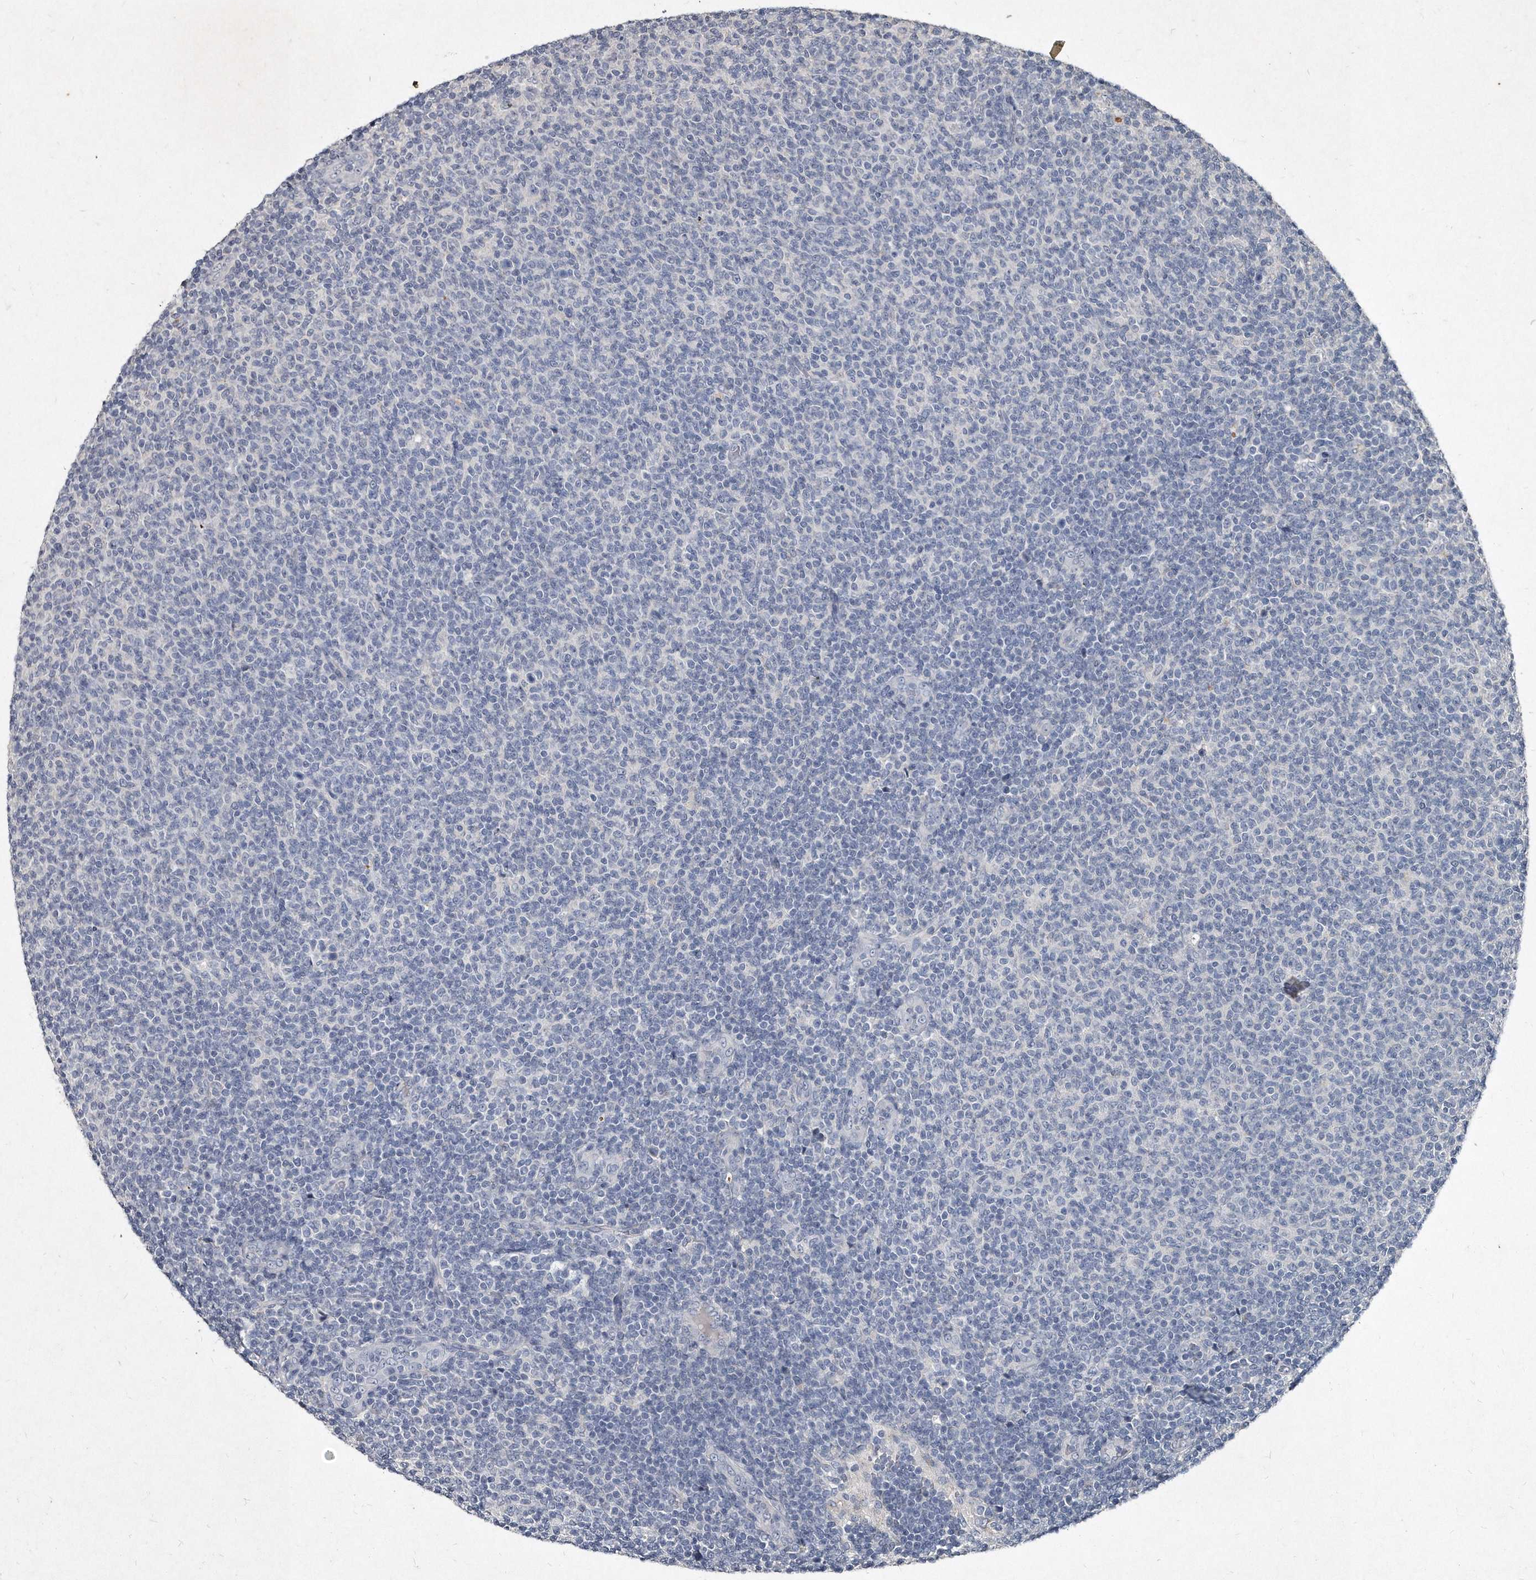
{"staining": {"intensity": "negative", "quantity": "none", "location": "none"}, "tissue": "lymphoma", "cell_type": "Tumor cells", "image_type": "cancer", "snomed": [{"axis": "morphology", "description": "Malignant lymphoma, non-Hodgkin's type, Low grade"}, {"axis": "topography", "description": "Lymph node"}], "caption": "Human low-grade malignant lymphoma, non-Hodgkin's type stained for a protein using immunohistochemistry shows no staining in tumor cells.", "gene": "KLHDC3", "patient": {"sex": "male", "age": 66}}